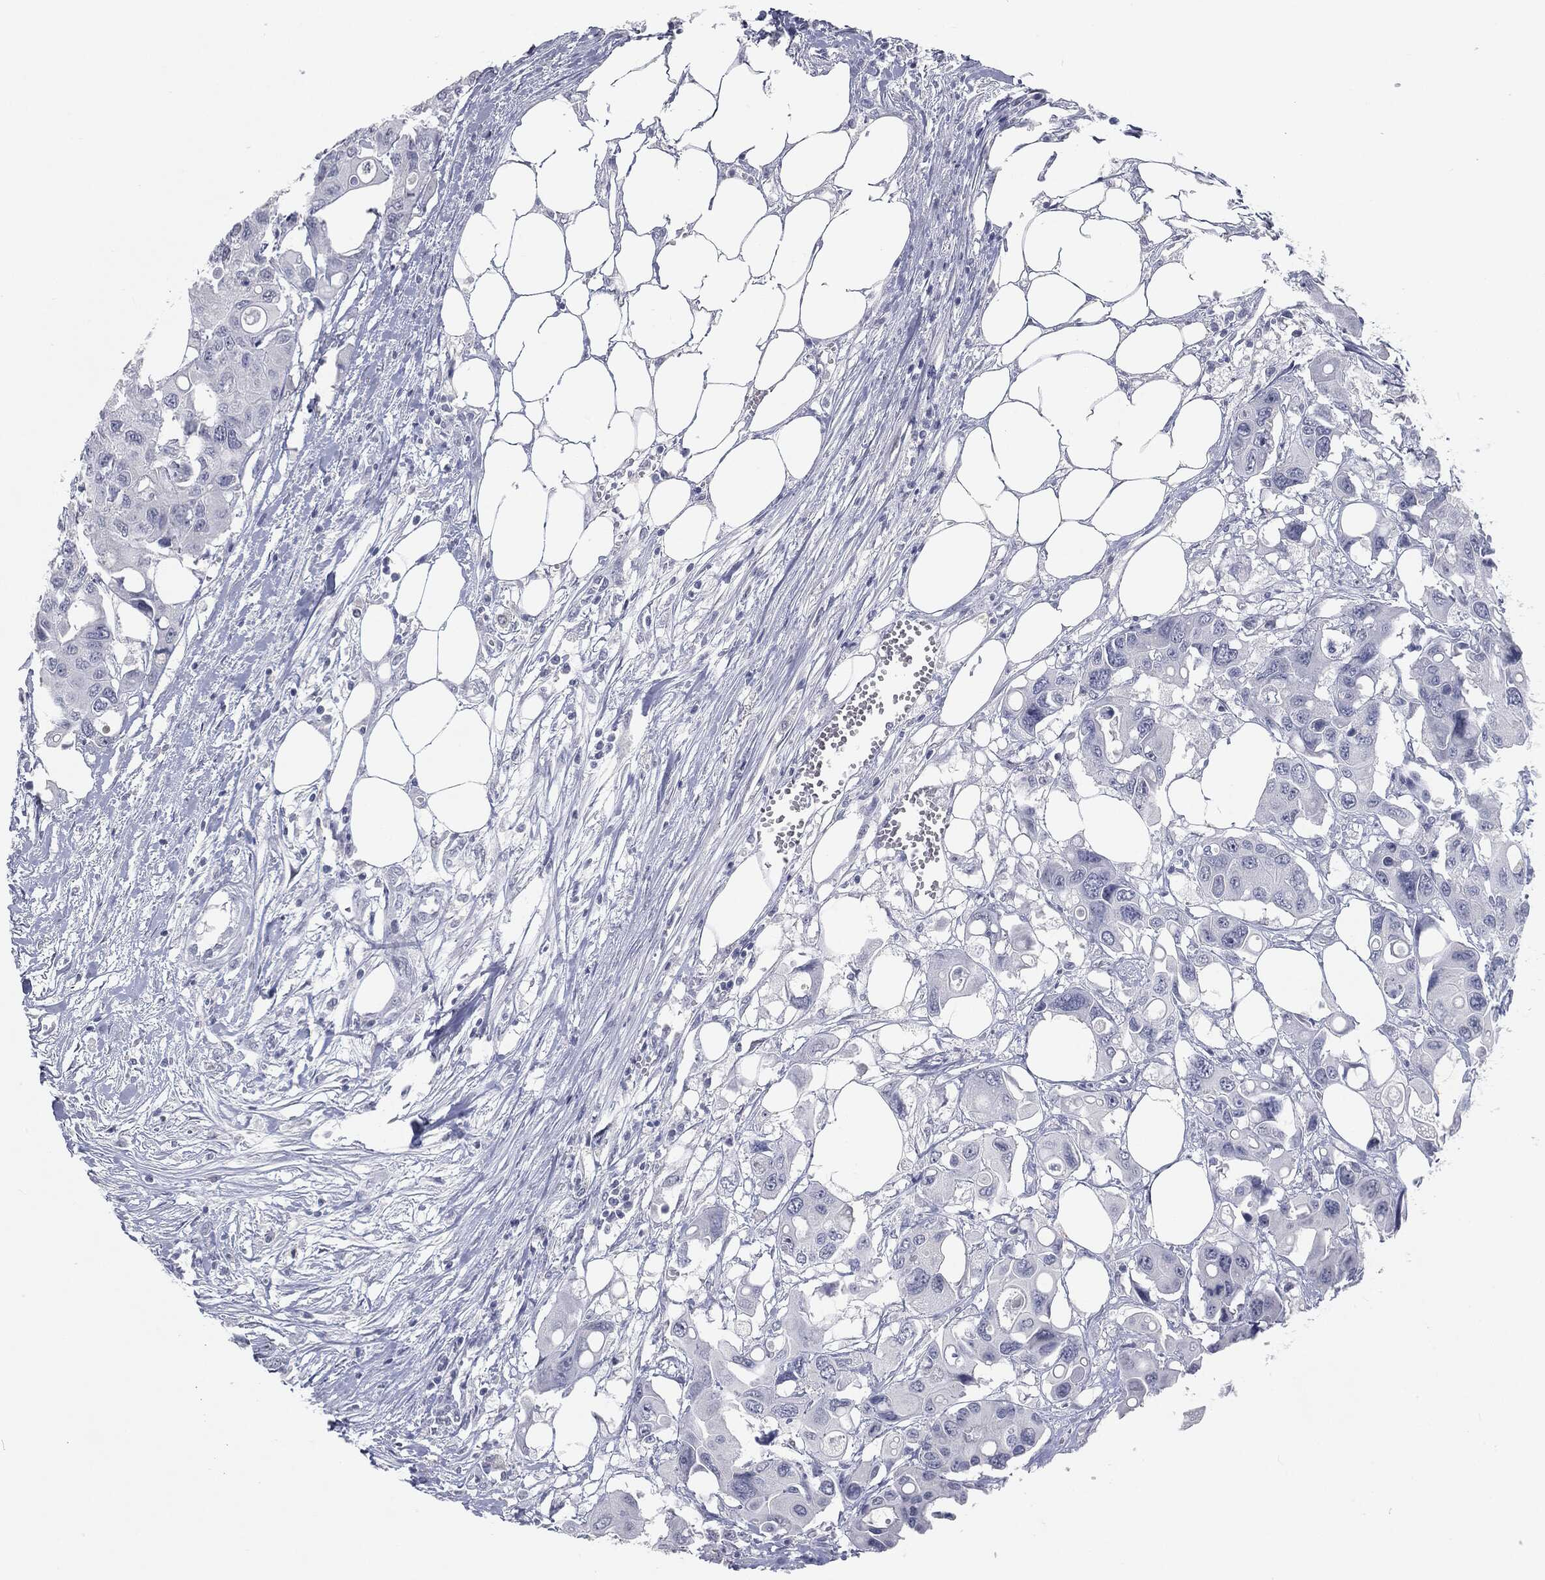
{"staining": {"intensity": "negative", "quantity": "none", "location": "none"}, "tissue": "colorectal cancer", "cell_type": "Tumor cells", "image_type": "cancer", "snomed": [{"axis": "morphology", "description": "Adenocarcinoma, NOS"}, {"axis": "topography", "description": "Colon"}], "caption": "Colorectal cancer (adenocarcinoma) was stained to show a protein in brown. There is no significant positivity in tumor cells.", "gene": "PRAME", "patient": {"sex": "male", "age": 77}}